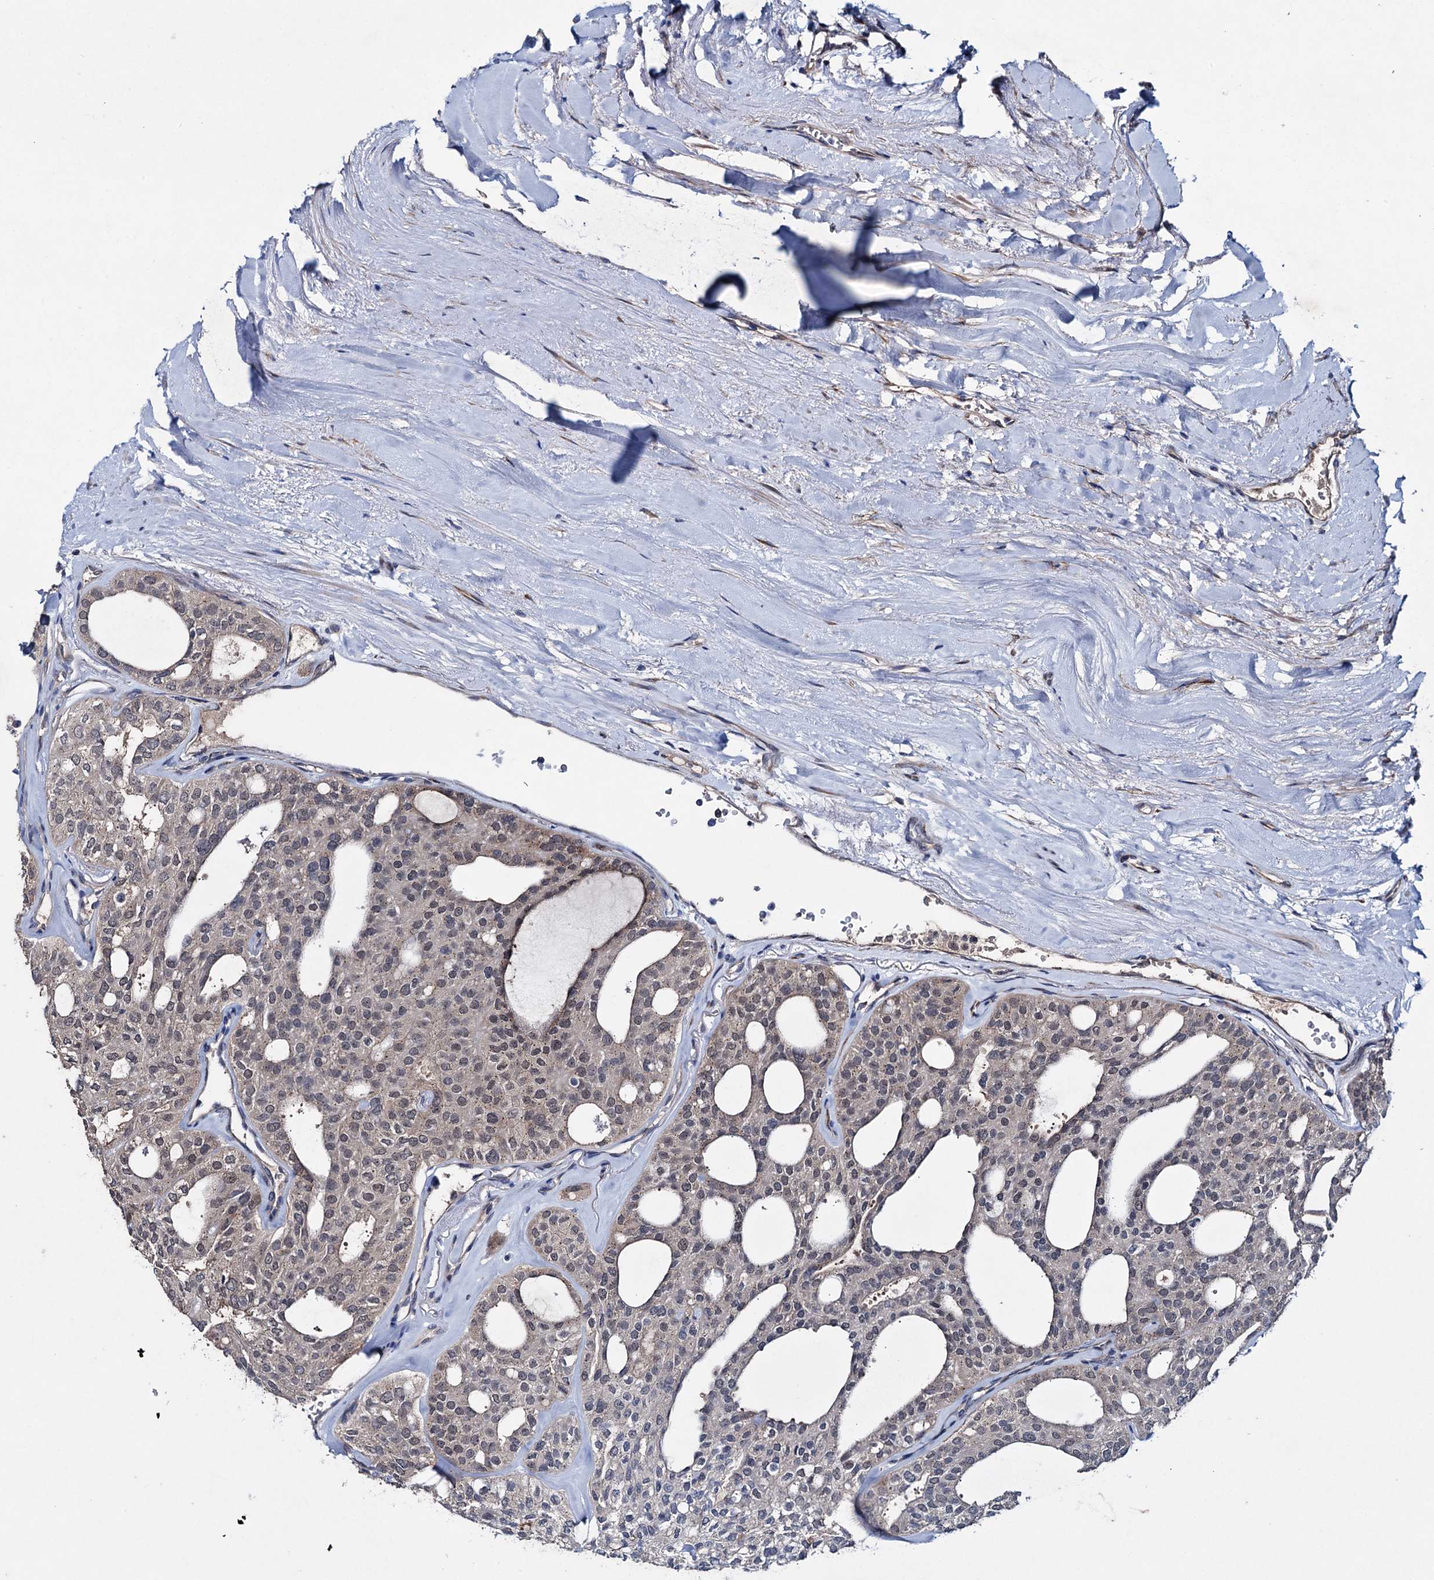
{"staining": {"intensity": "weak", "quantity": "25%-75%", "location": "nuclear"}, "tissue": "thyroid cancer", "cell_type": "Tumor cells", "image_type": "cancer", "snomed": [{"axis": "morphology", "description": "Follicular adenoma carcinoma, NOS"}, {"axis": "topography", "description": "Thyroid gland"}], "caption": "A brown stain labels weak nuclear expression of a protein in human follicular adenoma carcinoma (thyroid) tumor cells. The protein is stained brown, and the nuclei are stained in blue (DAB IHC with brightfield microscopy, high magnification).", "gene": "EYA4", "patient": {"sex": "male", "age": 75}}